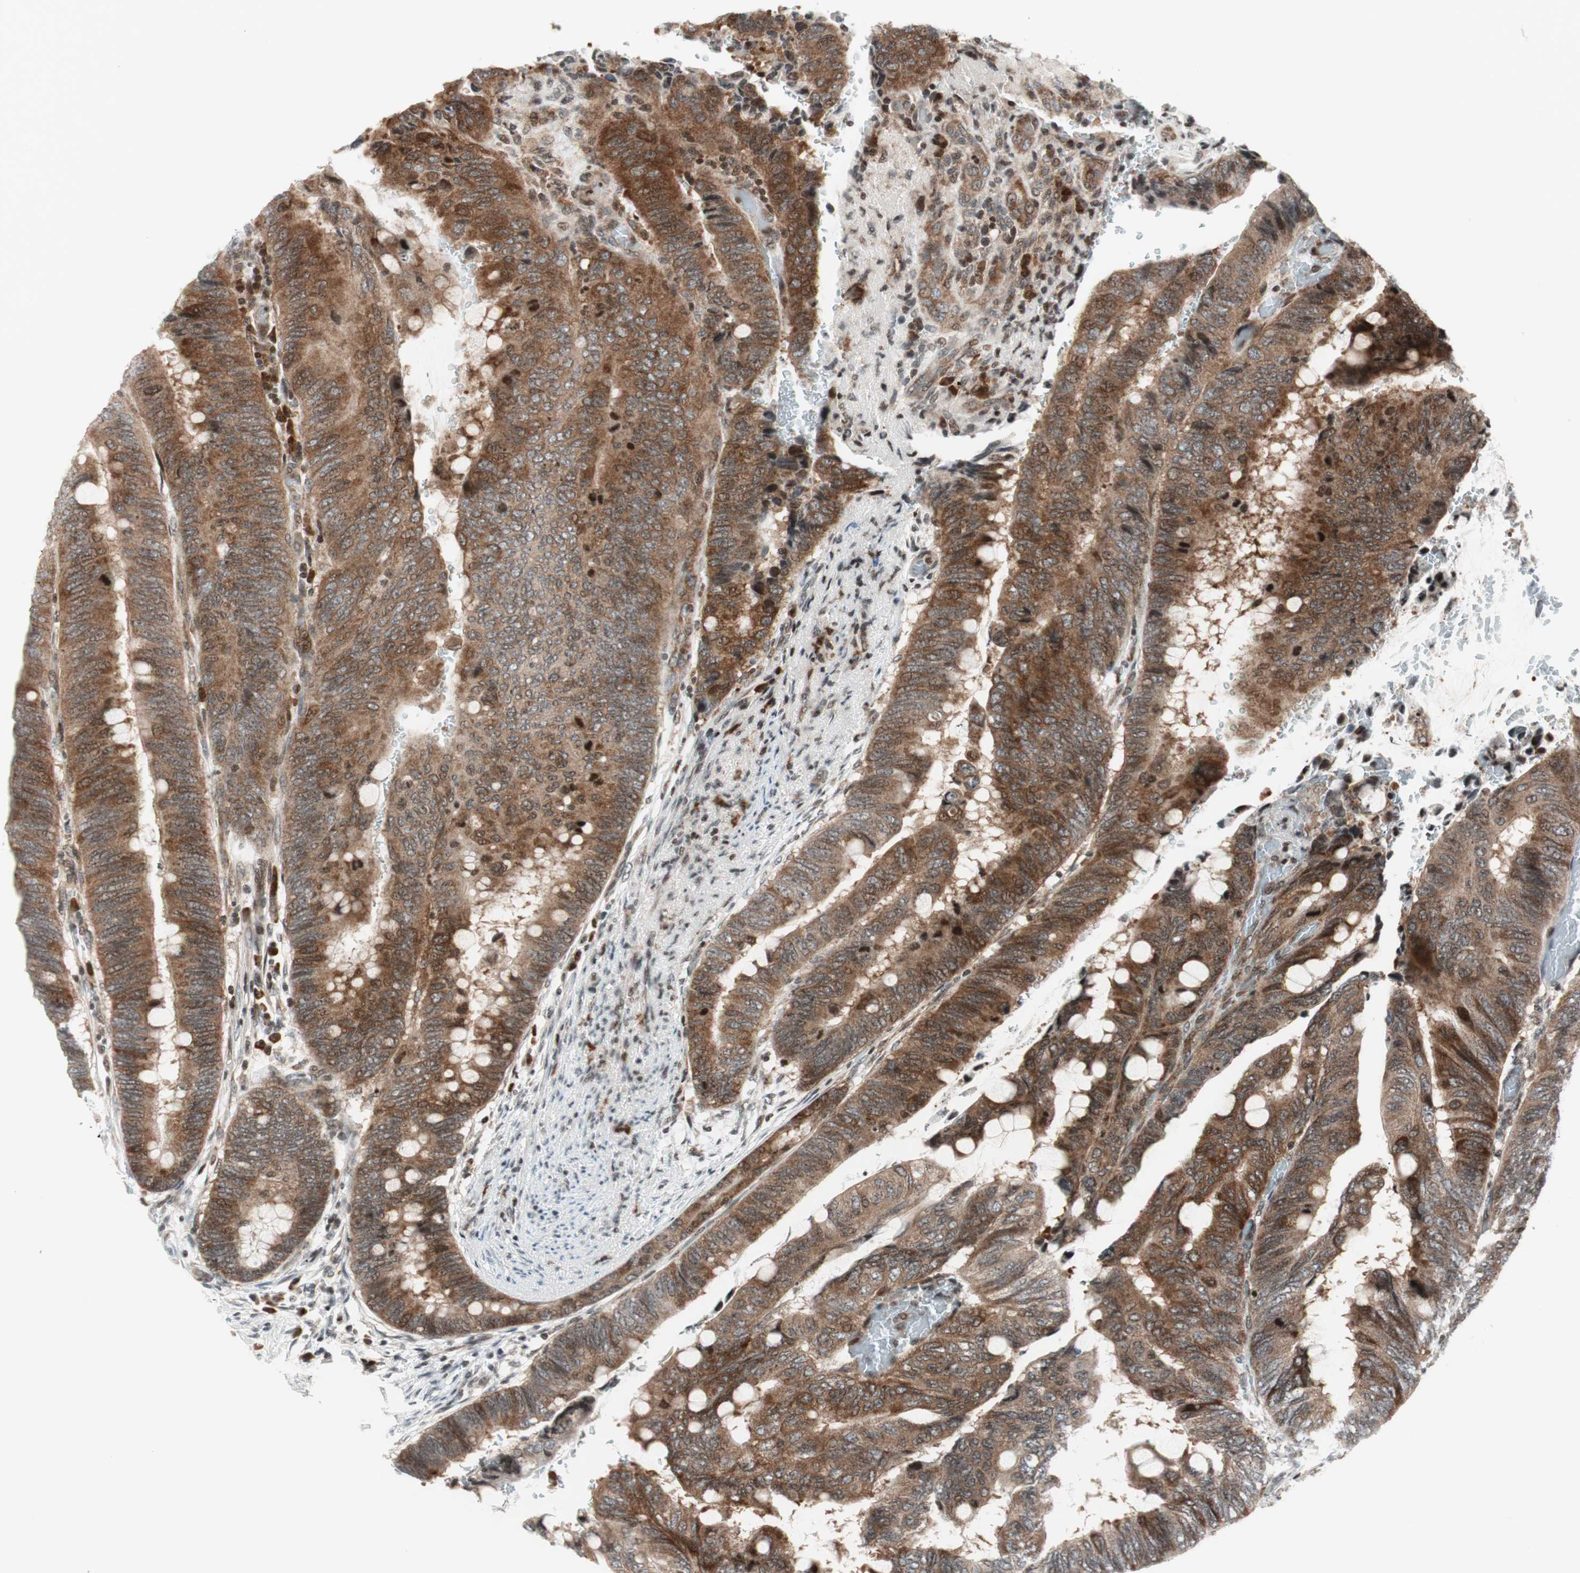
{"staining": {"intensity": "strong", "quantity": ">75%", "location": "cytoplasmic/membranous"}, "tissue": "colorectal cancer", "cell_type": "Tumor cells", "image_type": "cancer", "snomed": [{"axis": "morphology", "description": "Normal tissue, NOS"}, {"axis": "morphology", "description": "Adenocarcinoma, NOS"}, {"axis": "topography", "description": "Rectum"}, {"axis": "topography", "description": "Peripheral nerve tissue"}], "caption": "A high amount of strong cytoplasmic/membranous positivity is seen in approximately >75% of tumor cells in colorectal adenocarcinoma tissue.", "gene": "TPT1", "patient": {"sex": "male", "age": 92}}